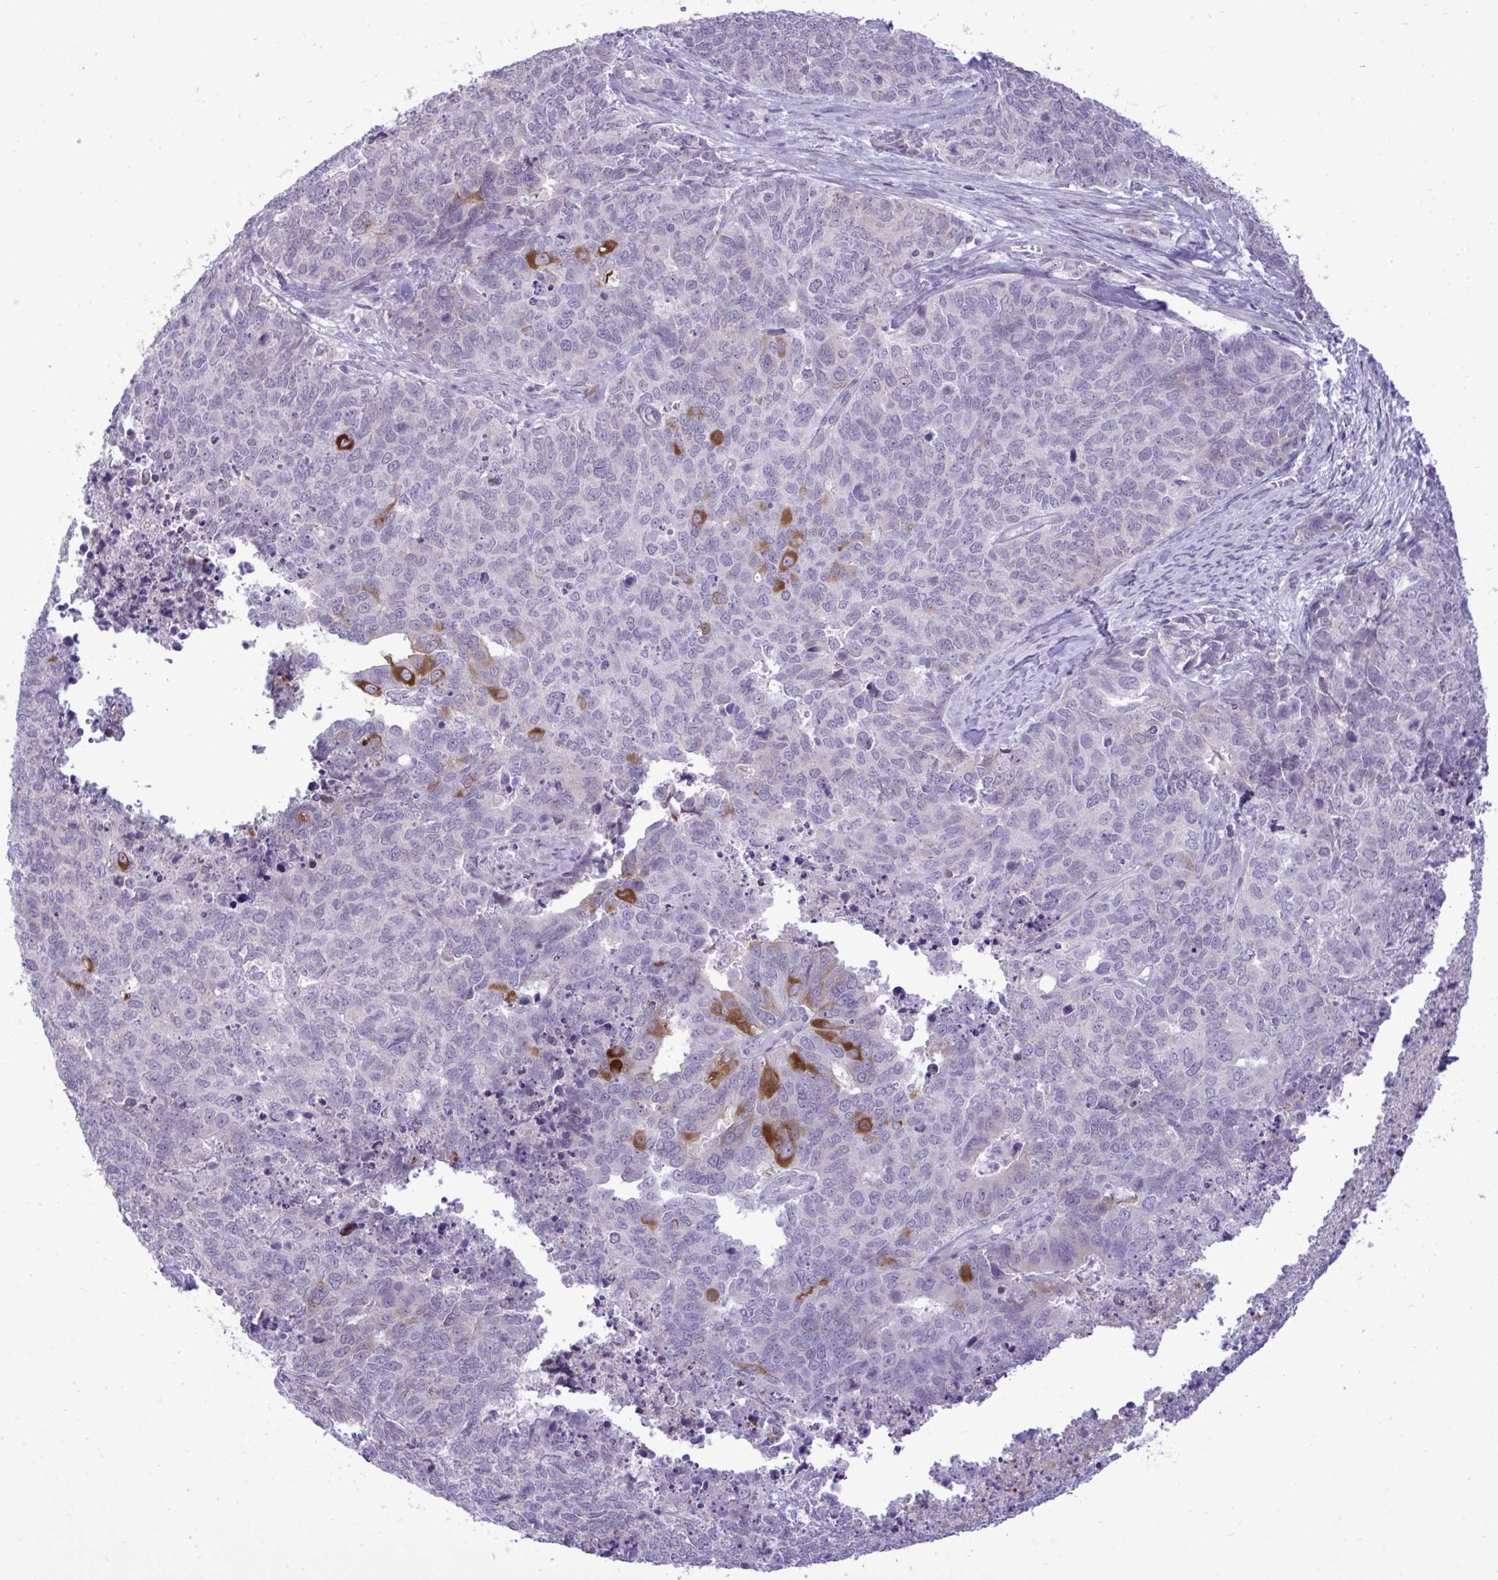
{"staining": {"intensity": "strong", "quantity": "<25%", "location": "cytoplasmic/membranous"}, "tissue": "cervical cancer", "cell_type": "Tumor cells", "image_type": "cancer", "snomed": [{"axis": "morphology", "description": "Adenocarcinoma, NOS"}, {"axis": "topography", "description": "Cervix"}], "caption": "Brown immunohistochemical staining in cervical adenocarcinoma reveals strong cytoplasmic/membranous expression in approximately <25% of tumor cells.", "gene": "SPAG1", "patient": {"sex": "female", "age": 63}}